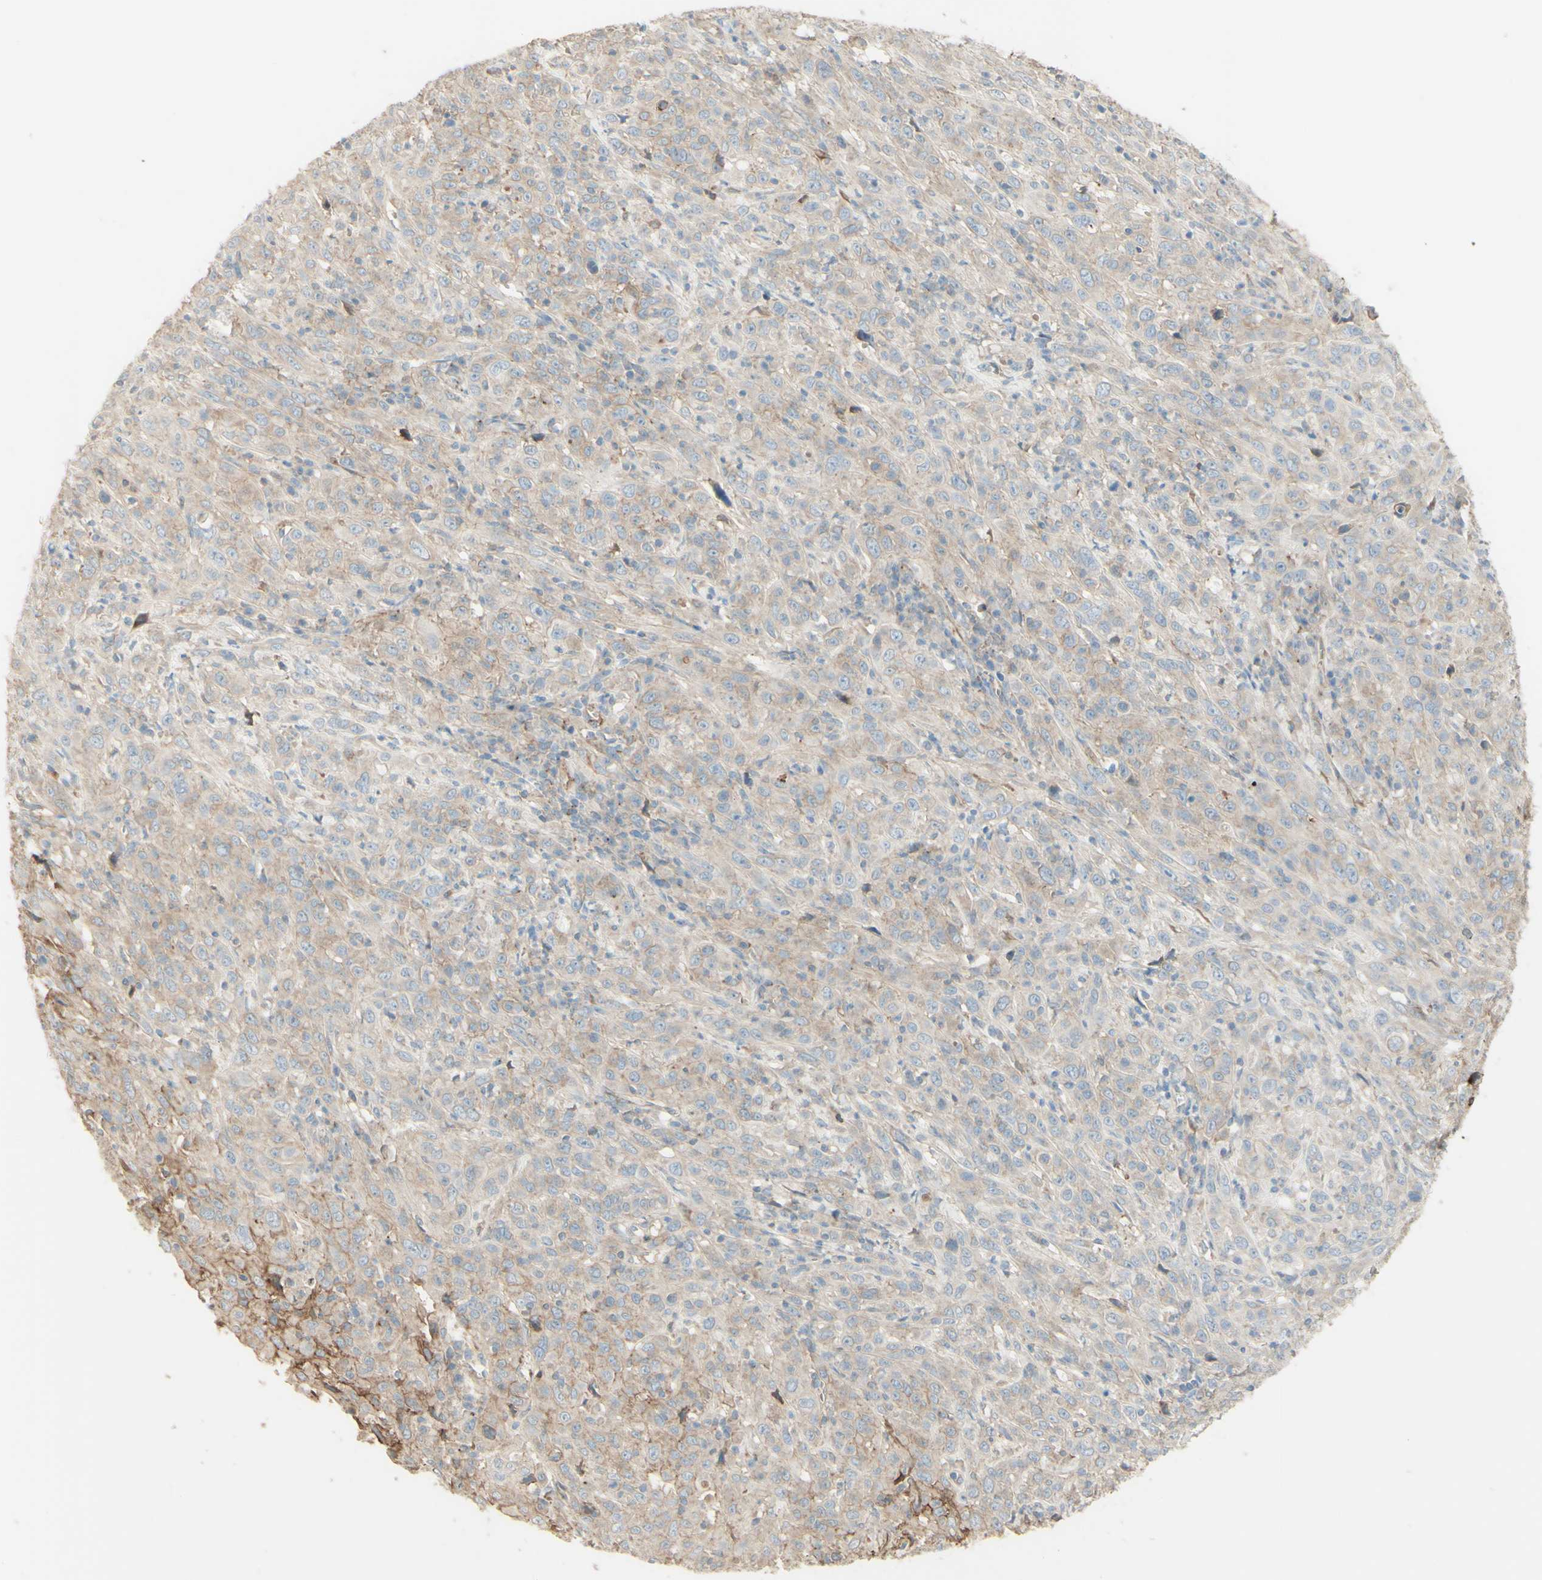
{"staining": {"intensity": "weak", "quantity": "<25%", "location": "cytoplasmic/membranous"}, "tissue": "cervical cancer", "cell_type": "Tumor cells", "image_type": "cancer", "snomed": [{"axis": "morphology", "description": "Squamous cell carcinoma, NOS"}, {"axis": "topography", "description": "Cervix"}], "caption": "Immunohistochemistry image of human cervical squamous cell carcinoma stained for a protein (brown), which displays no staining in tumor cells. (DAB (3,3'-diaminobenzidine) immunohistochemistry (IHC), high magnification).", "gene": "RNF149", "patient": {"sex": "female", "age": 46}}